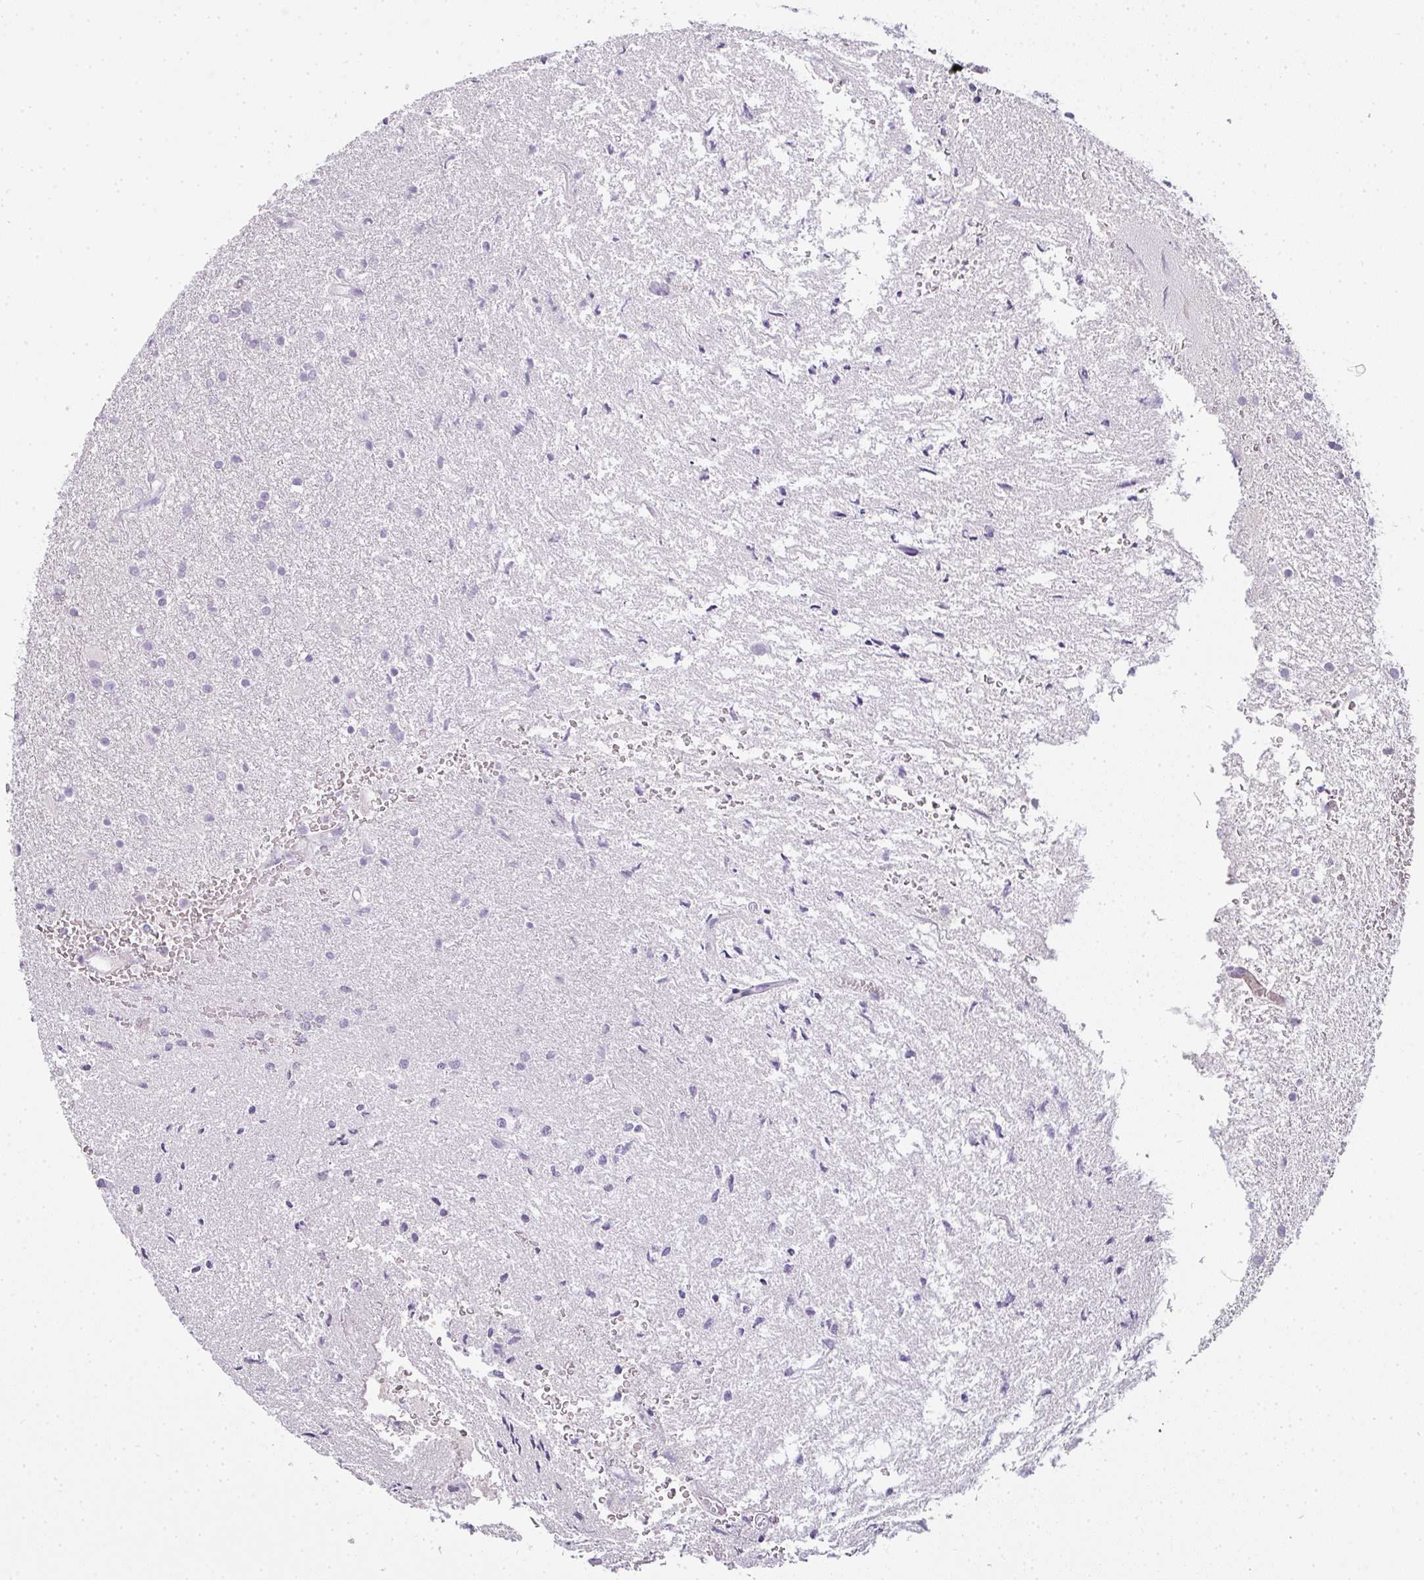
{"staining": {"intensity": "negative", "quantity": "none", "location": "none"}, "tissue": "glioma", "cell_type": "Tumor cells", "image_type": "cancer", "snomed": [{"axis": "morphology", "description": "Glioma, malignant, High grade"}, {"axis": "topography", "description": "Brain"}], "caption": "Human glioma stained for a protein using immunohistochemistry (IHC) shows no expression in tumor cells.", "gene": "SIRPB2", "patient": {"sex": "female", "age": 50}}